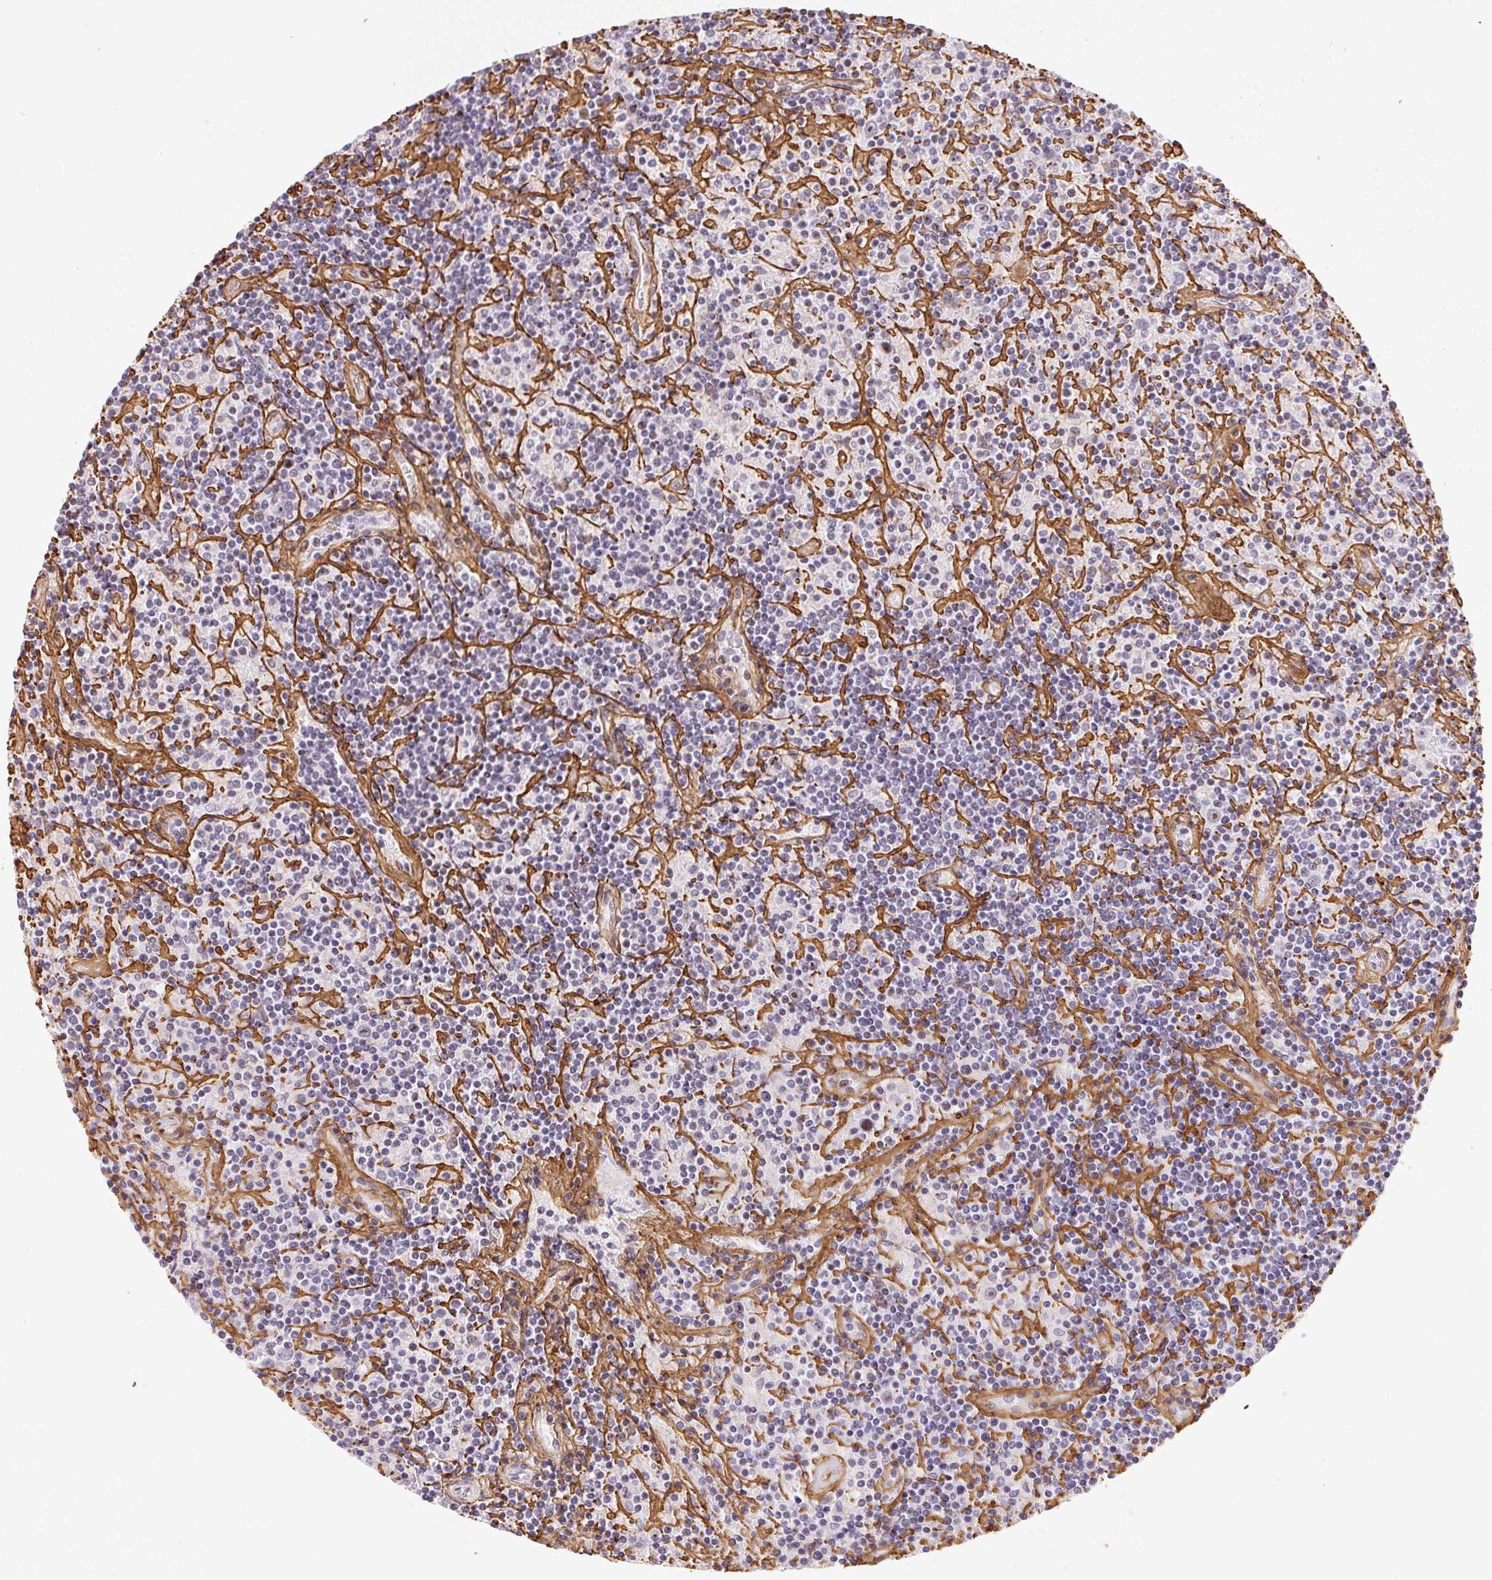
{"staining": {"intensity": "negative", "quantity": "none", "location": "none"}, "tissue": "lymphoma", "cell_type": "Tumor cells", "image_type": "cancer", "snomed": [{"axis": "morphology", "description": "Hodgkin's disease, NOS"}, {"axis": "topography", "description": "Lymph node"}], "caption": "DAB (3,3'-diaminobenzidine) immunohistochemical staining of lymphoma displays no significant expression in tumor cells.", "gene": "PDZD2", "patient": {"sex": "male", "age": 70}}